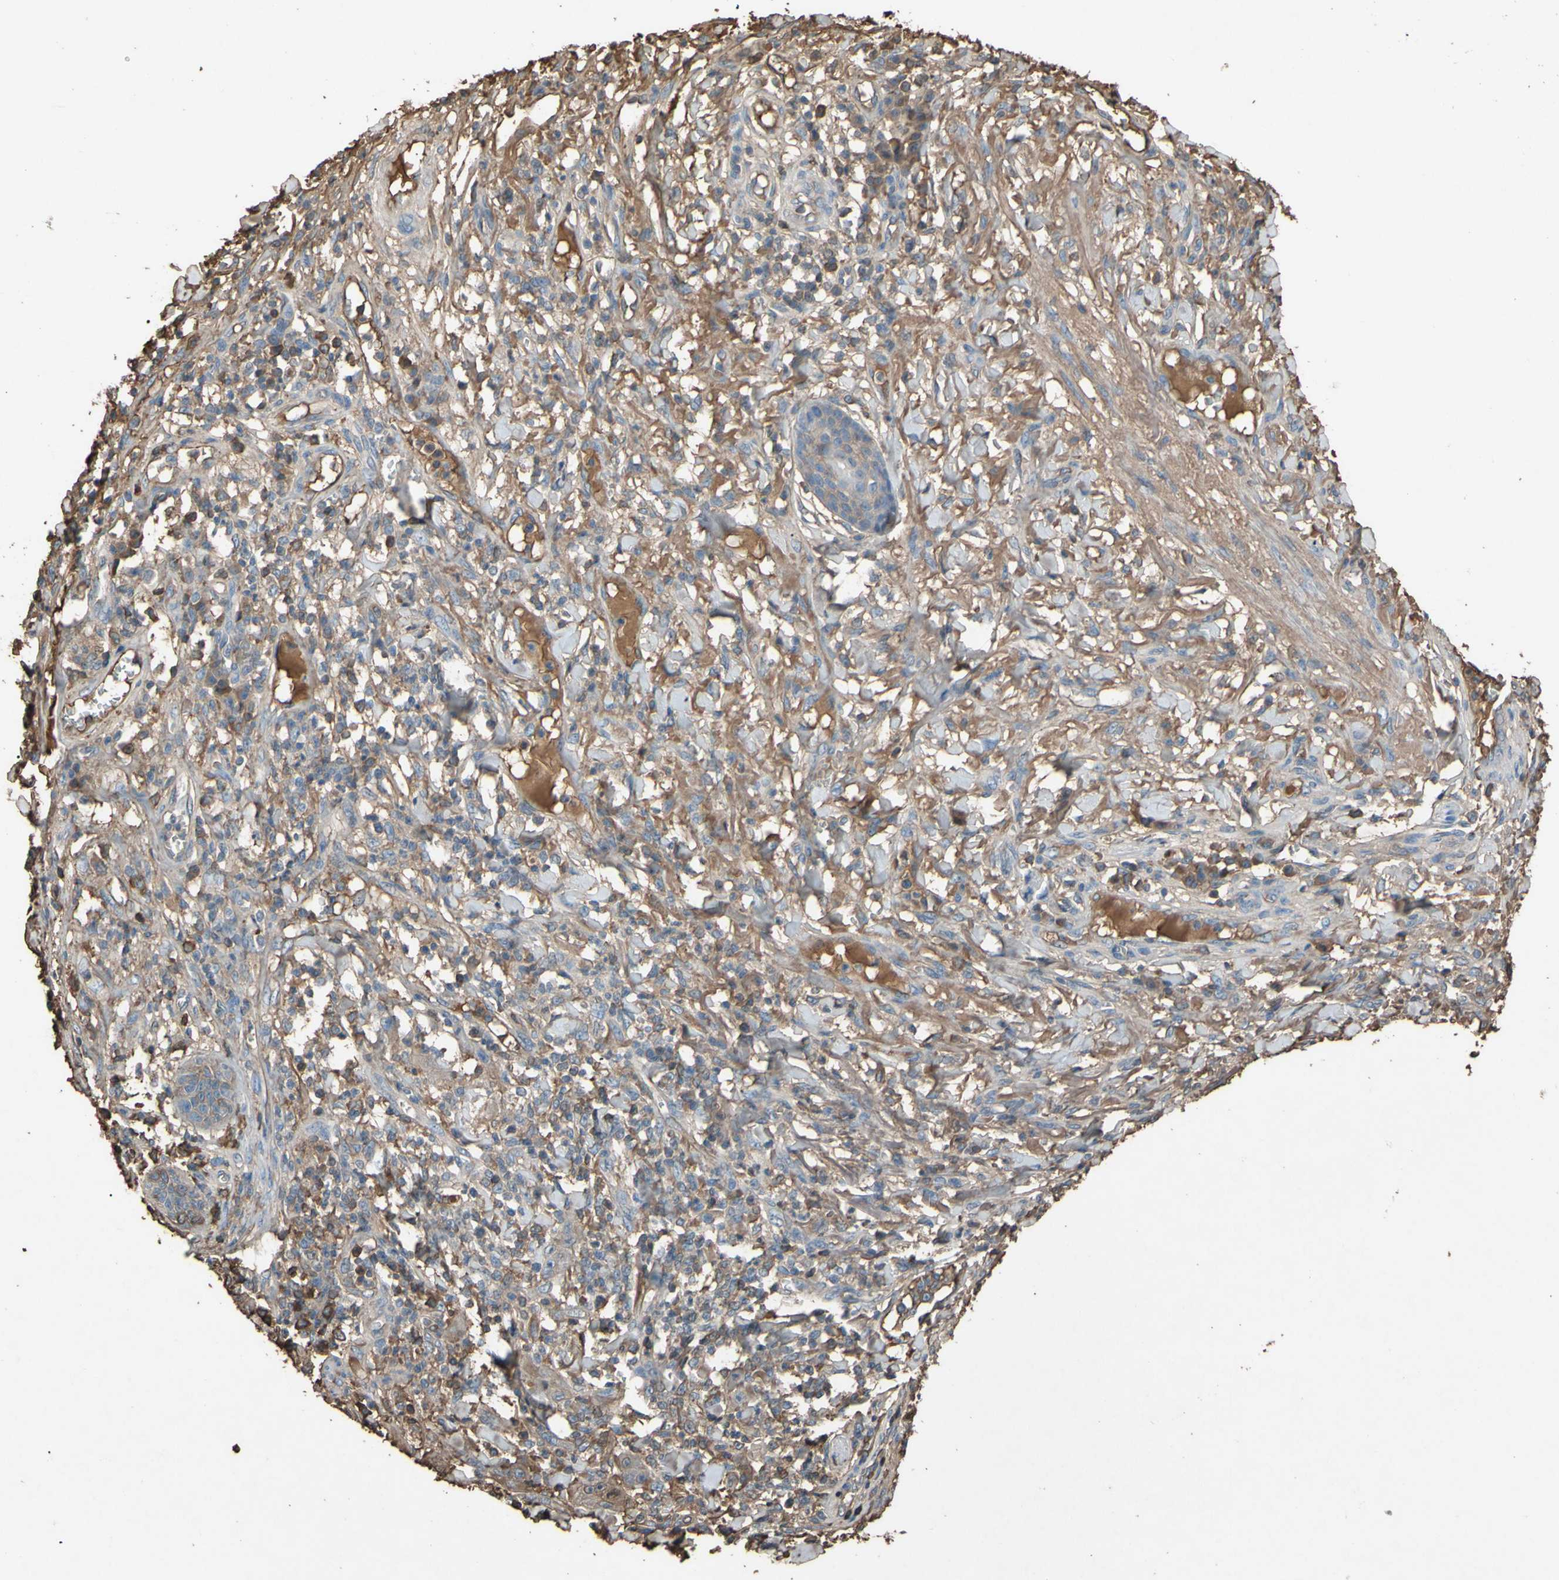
{"staining": {"intensity": "moderate", "quantity": "25%-75%", "location": "cytoplasmic/membranous"}, "tissue": "skin cancer", "cell_type": "Tumor cells", "image_type": "cancer", "snomed": [{"axis": "morphology", "description": "Squamous cell carcinoma, NOS"}, {"axis": "topography", "description": "Skin"}], "caption": "Protein expression analysis of skin squamous cell carcinoma reveals moderate cytoplasmic/membranous staining in about 25%-75% of tumor cells.", "gene": "PTGDS", "patient": {"sex": "female", "age": 78}}